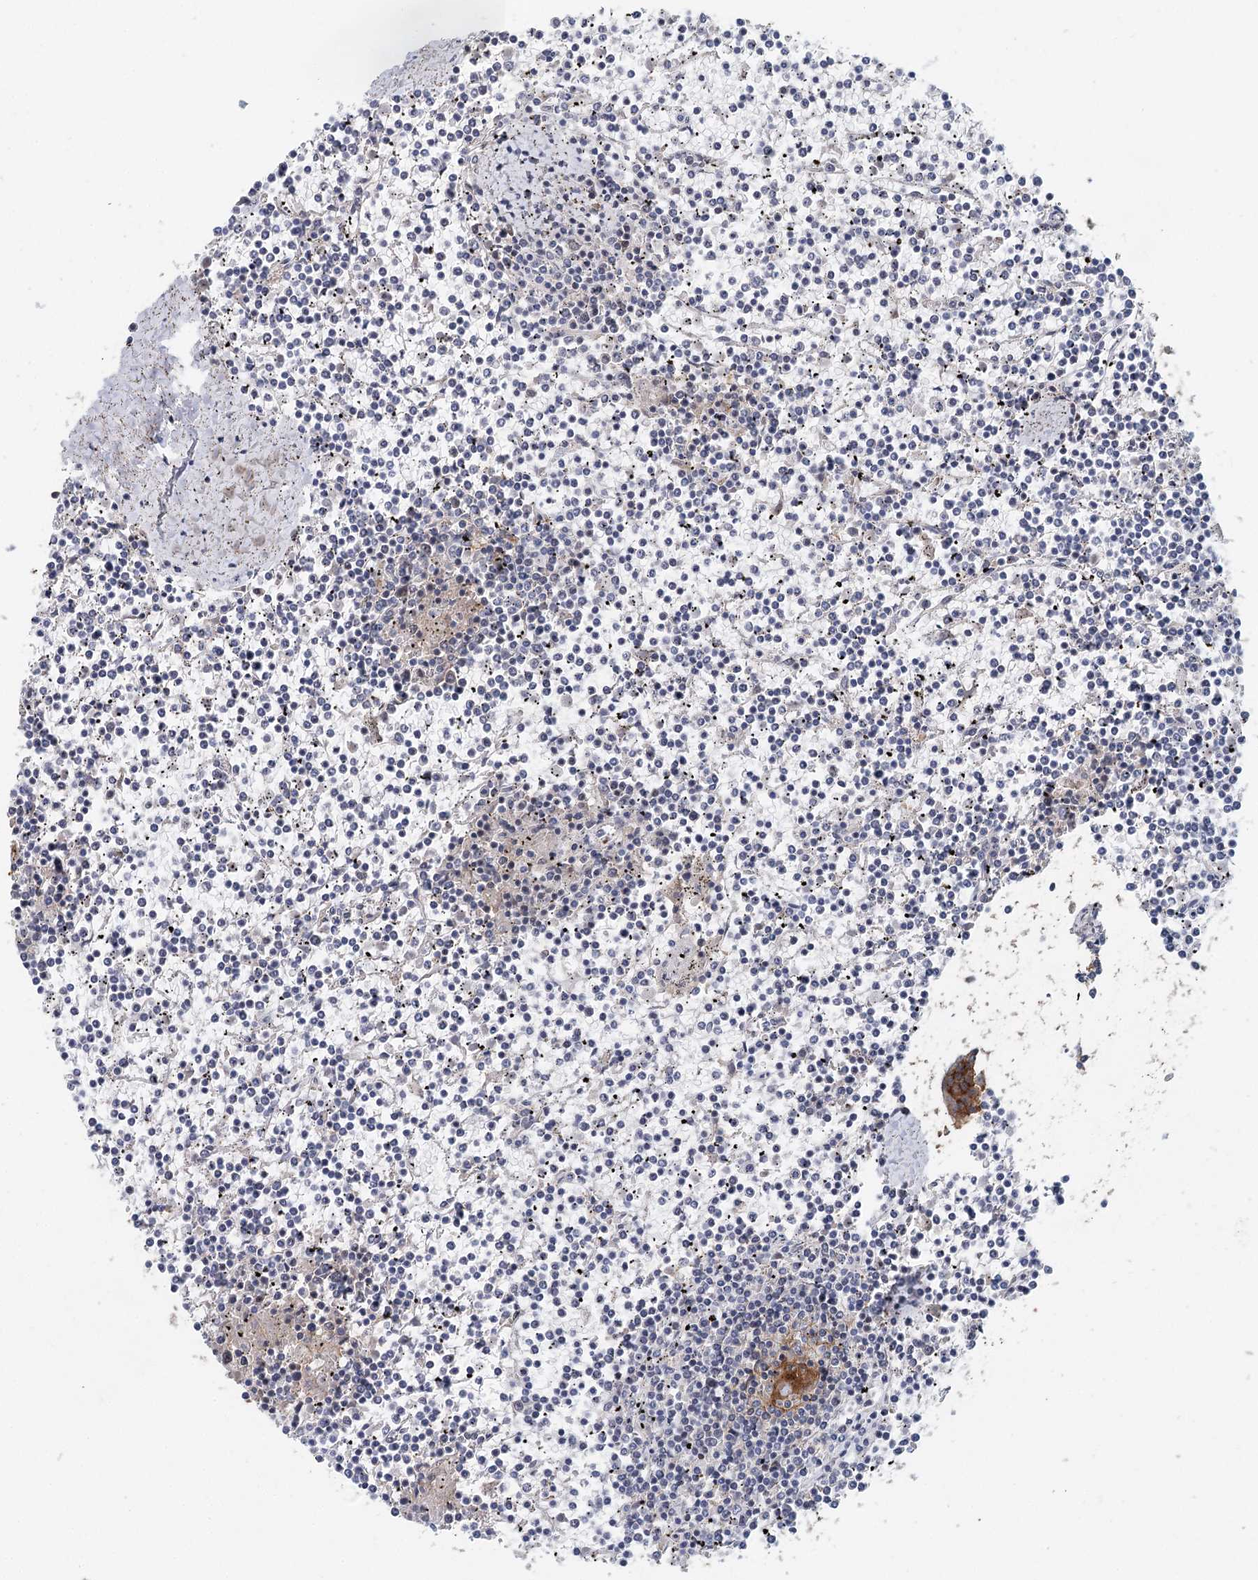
{"staining": {"intensity": "negative", "quantity": "none", "location": "none"}, "tissue": "lymphoma", "cell_type": "Tumor cells", "image_type": "cancer", "snomed": [{"axis": "morphology", "description": "Malignant lymphoma, non-Hodgkin's type, Low grade"}, {"axis": "topography", "description": "Spleen"}], "caption": "DAB (3,3'-diaminobenzidine) immunohistochemical staining of human low-grade malignant lymphoma, non-Hodgkin's type displays no significant expression in tumor cells.", "gene": "CDC42SE2", "patient": {"sex": "female", "age": 19}}